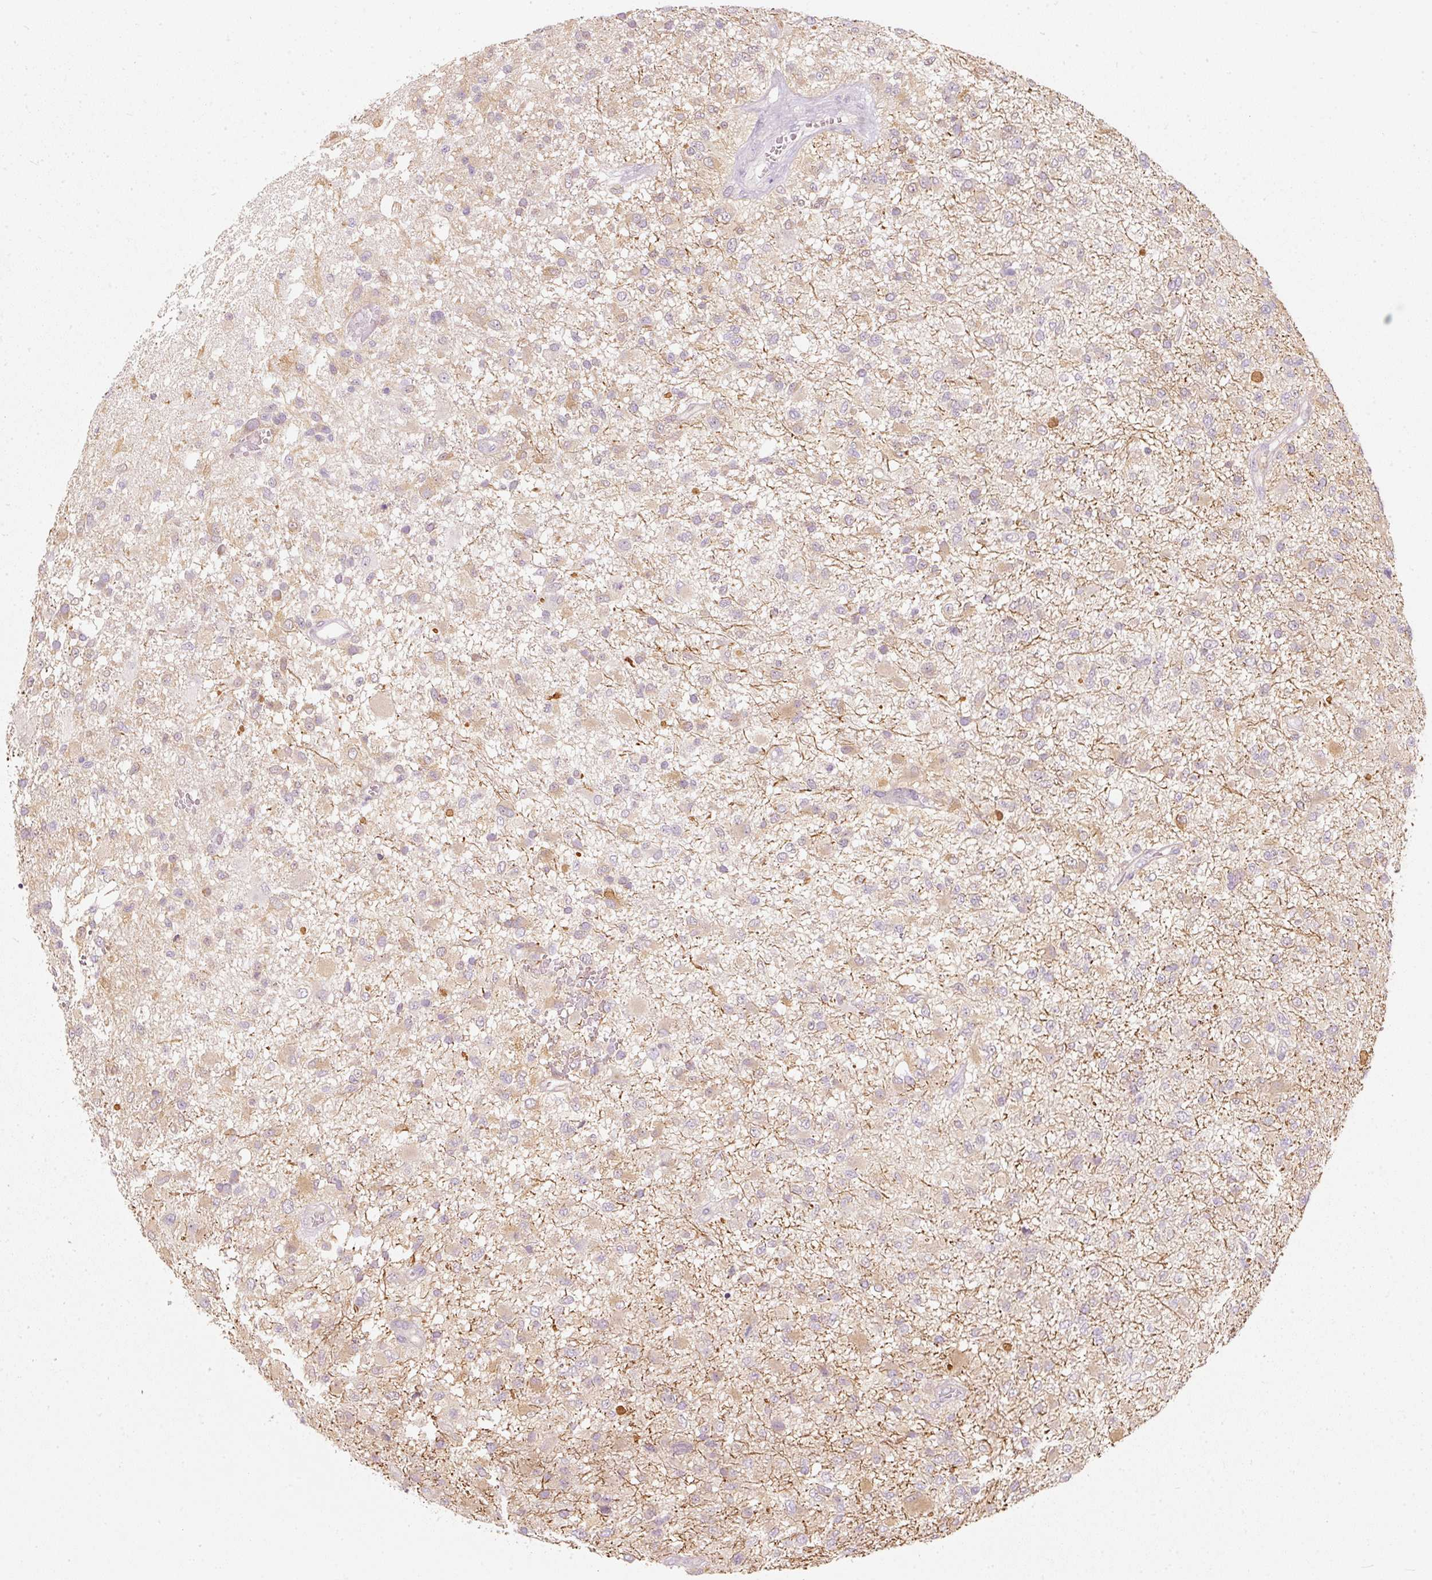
{"staining": {"intensity": "weak", "quantity": "<25%", "location": "cytoplasmic/membranous"}, "tissue": "glioma", "cell_type": "Tumor cells", "image_type": "cancer", "snomed": [{"axis": "morphology", "description": "Glioma, malignant, High grade"}, {"axis": "topography", "description": "Brain"}], "caption": "The histopathology image shows no significant positivity in tumor cells of malignant high-grade glioma. (Stains: DAB IHC with hematoxylin counter stain, Microscopy: brightfield microscopy at high magnification).", "gene": "SLC20A1", "patient": {"sex": "female", "age": 74}}